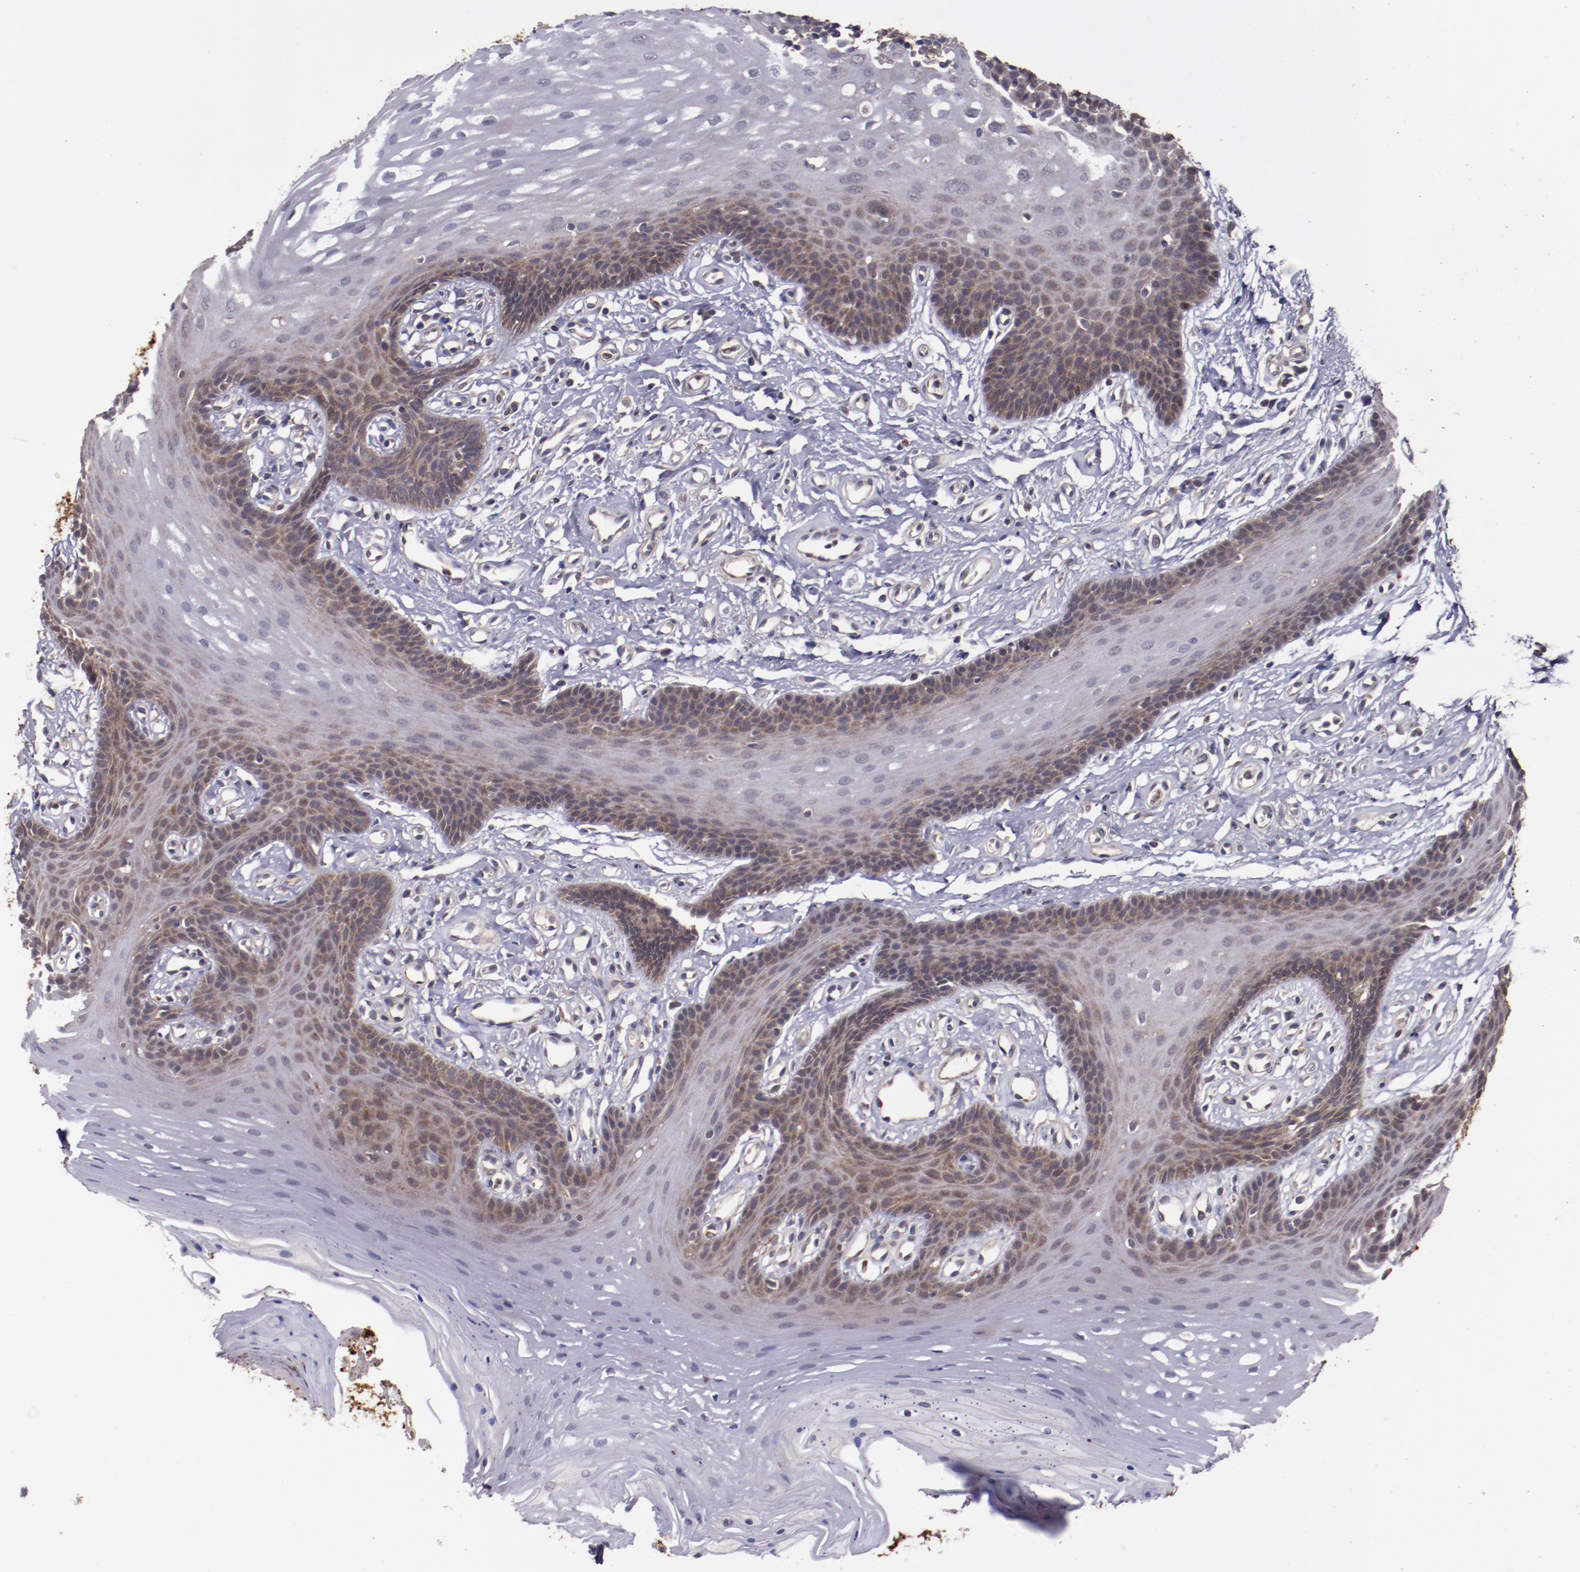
{"staining": {"intensity": "moderate", "quantity": "<25%", "location": "cytoplasmic/membranous"}, "tissue": "oral mucosa", "cell_type": "Squamous epithelial cells", "image_type": "normal", "snomed": [{"axis": "morphology", "description": "Normal tissue, NOS"}, {"axis": "topography", "description": "Oral tissue"}], "caption": "Immunohistochemistry (DAB) staining of normal oral mucosa exhibits moderate cytoplasmic/membranous protein staining in about <25% of squamous epithelial cells. The staining is performed using DAB brown chromogen to label protein expression. The nuclei are counter-stained blue using hematoxylin.", "gene": "FTSJ1", "patient": {"sex": "male", "age": 62}}